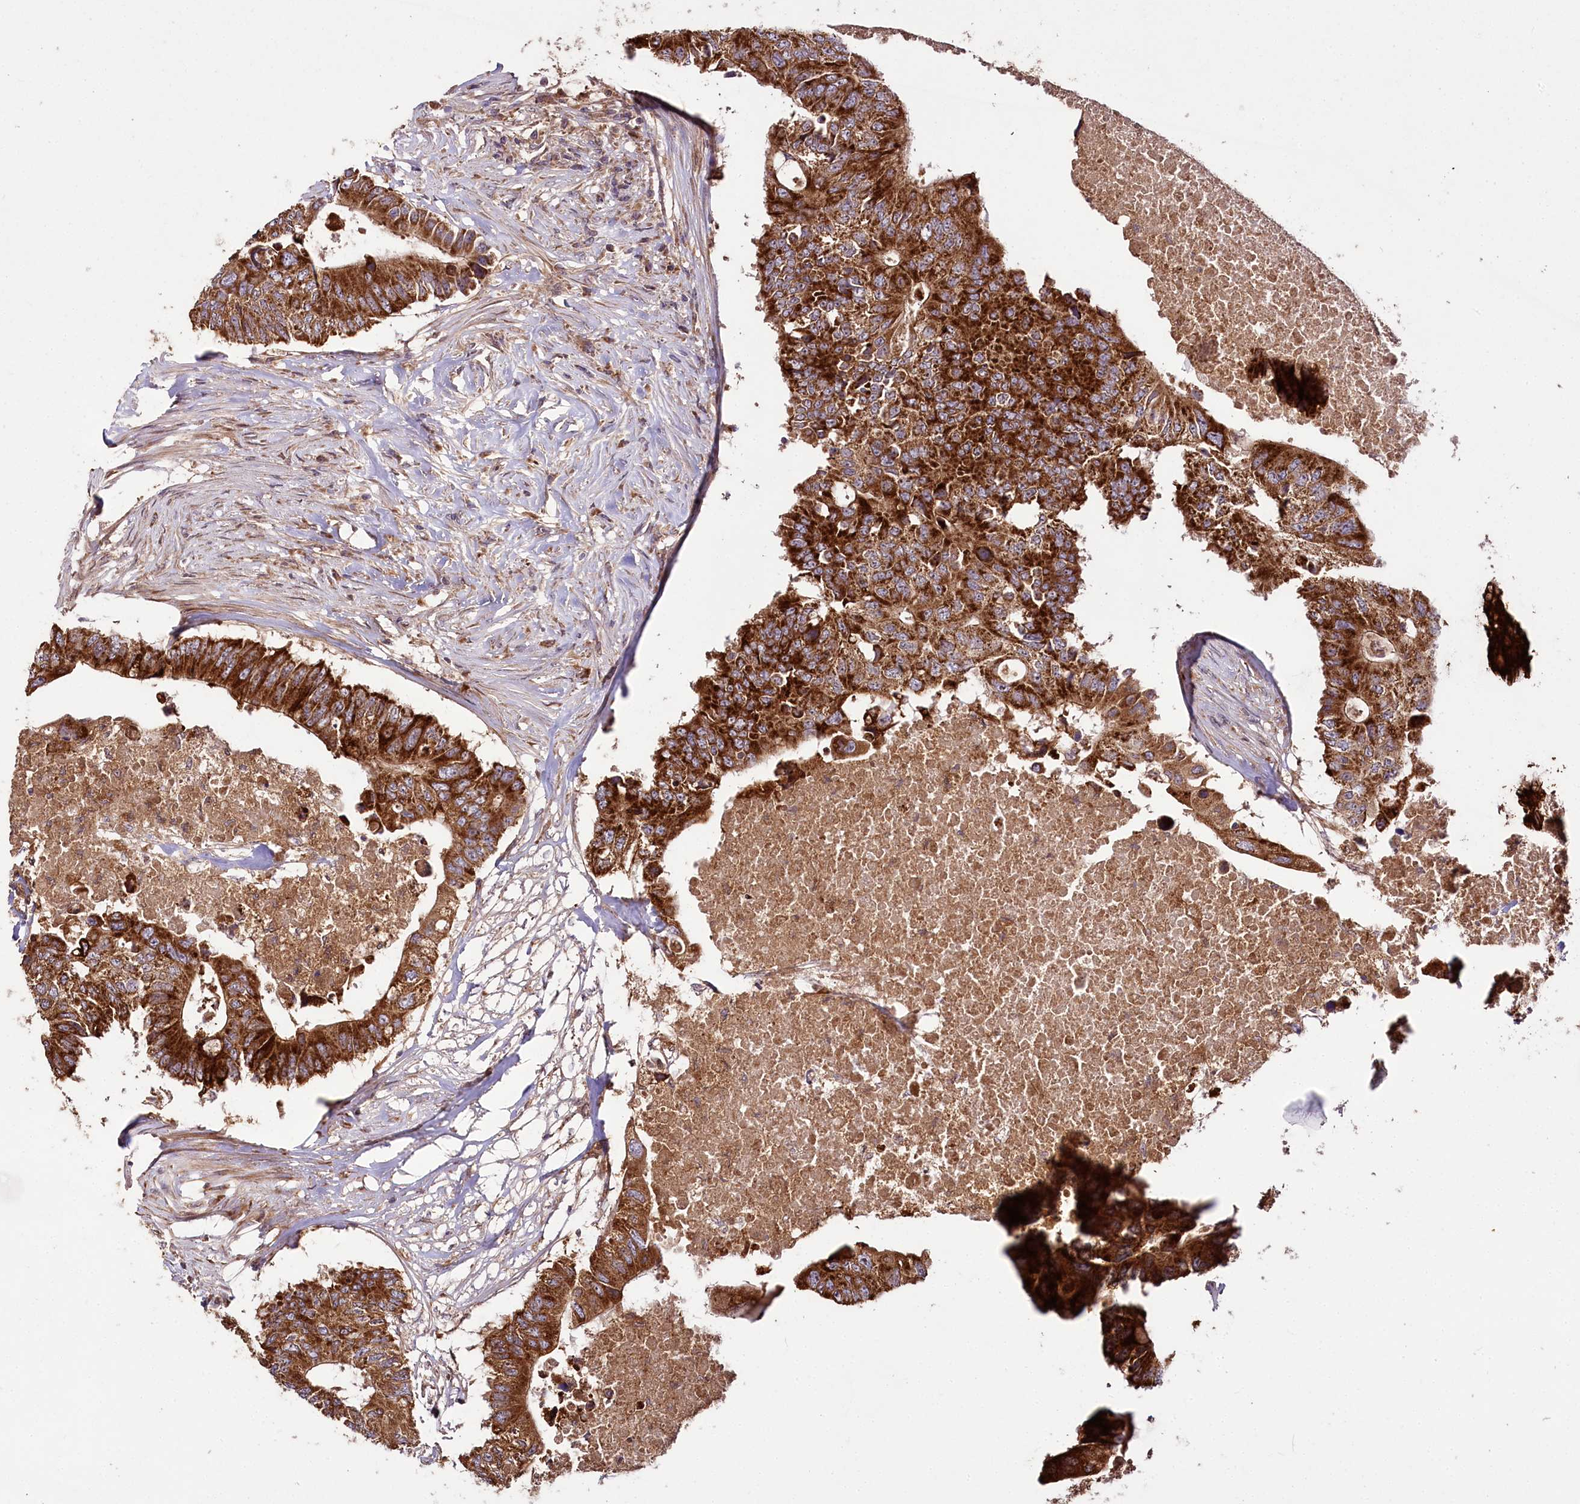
{"staining": {"intensity": "strong", "quantity": ">75%", "location": "cytoplasmic/membranous"}, "tissue": "colorectal cancer", "cell_type": "Tumor cells", "image_type": "cancer", "snomed": [{"axis": "morphology", "description": "Adenocarcinoma, NOS"}, {"axis": "topography", "description": "Colon"}], "caption": "Protein staining of colorectal cancer tissue exhibits strong cytoplasmic/membranous expression in approximately >75% of tumor cells.", "gene": "RAB7A", "patient": {"sex": "male", "age": 71}}